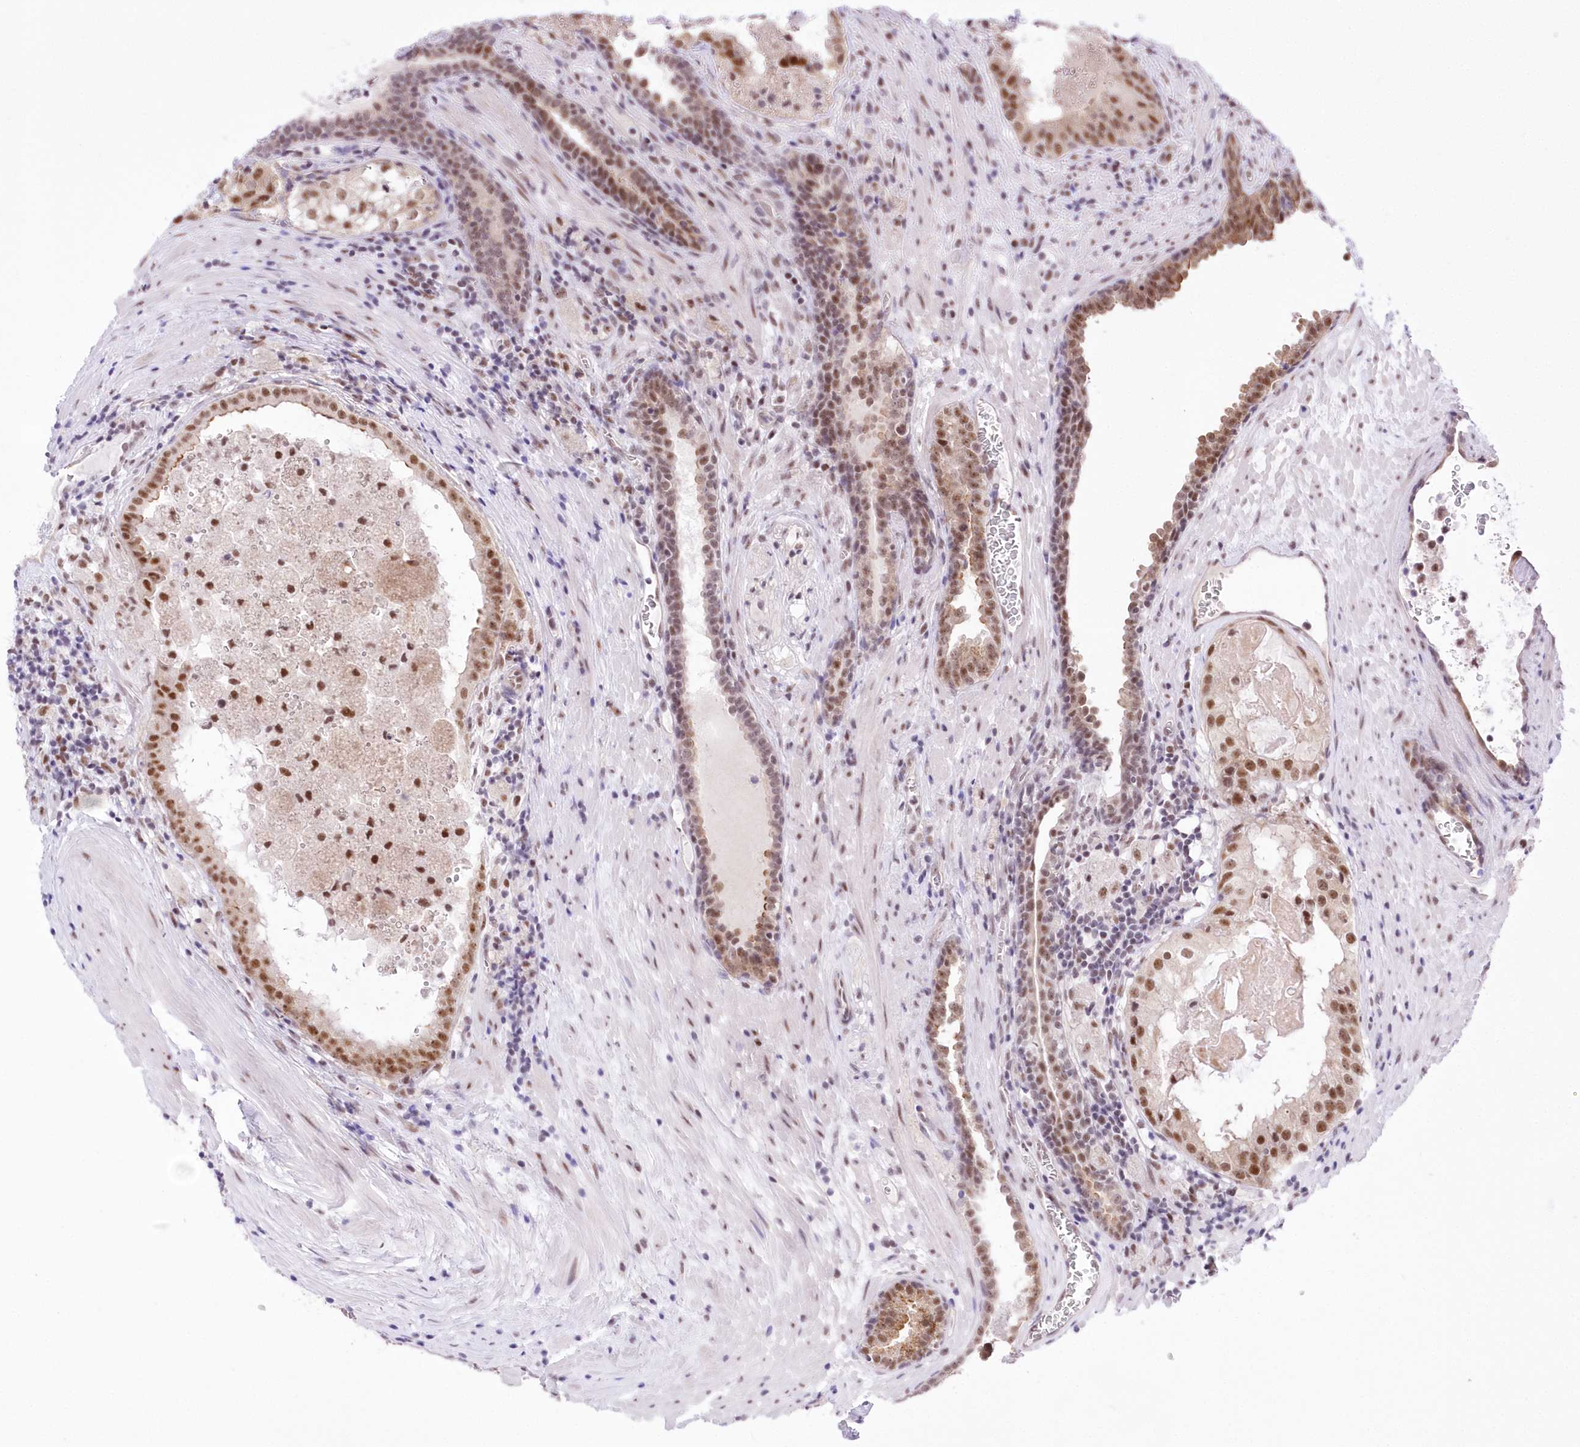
{"staining": {"intensity": "moderate", "quantity": ">75%", "location": "nuclear"}, "tissue": "prostate cancer", "cell_type": "Tumor cells", "image_type": "cancer", "snomed": [{"axis": "morphology", "description": "Adenocarcinoma, High grade"}, {"axis": "topography", "description": "Prostate"}], "caption": "An IHC photomicrograph of tumor tissue is shown. Protein staining in brown labels moderate nuclear positivity in adenocarcinoma (high-grade) (prostate) within tumor cells.", "gene": "NSUN2", "patient": {"sex": "male", "age": 68}}